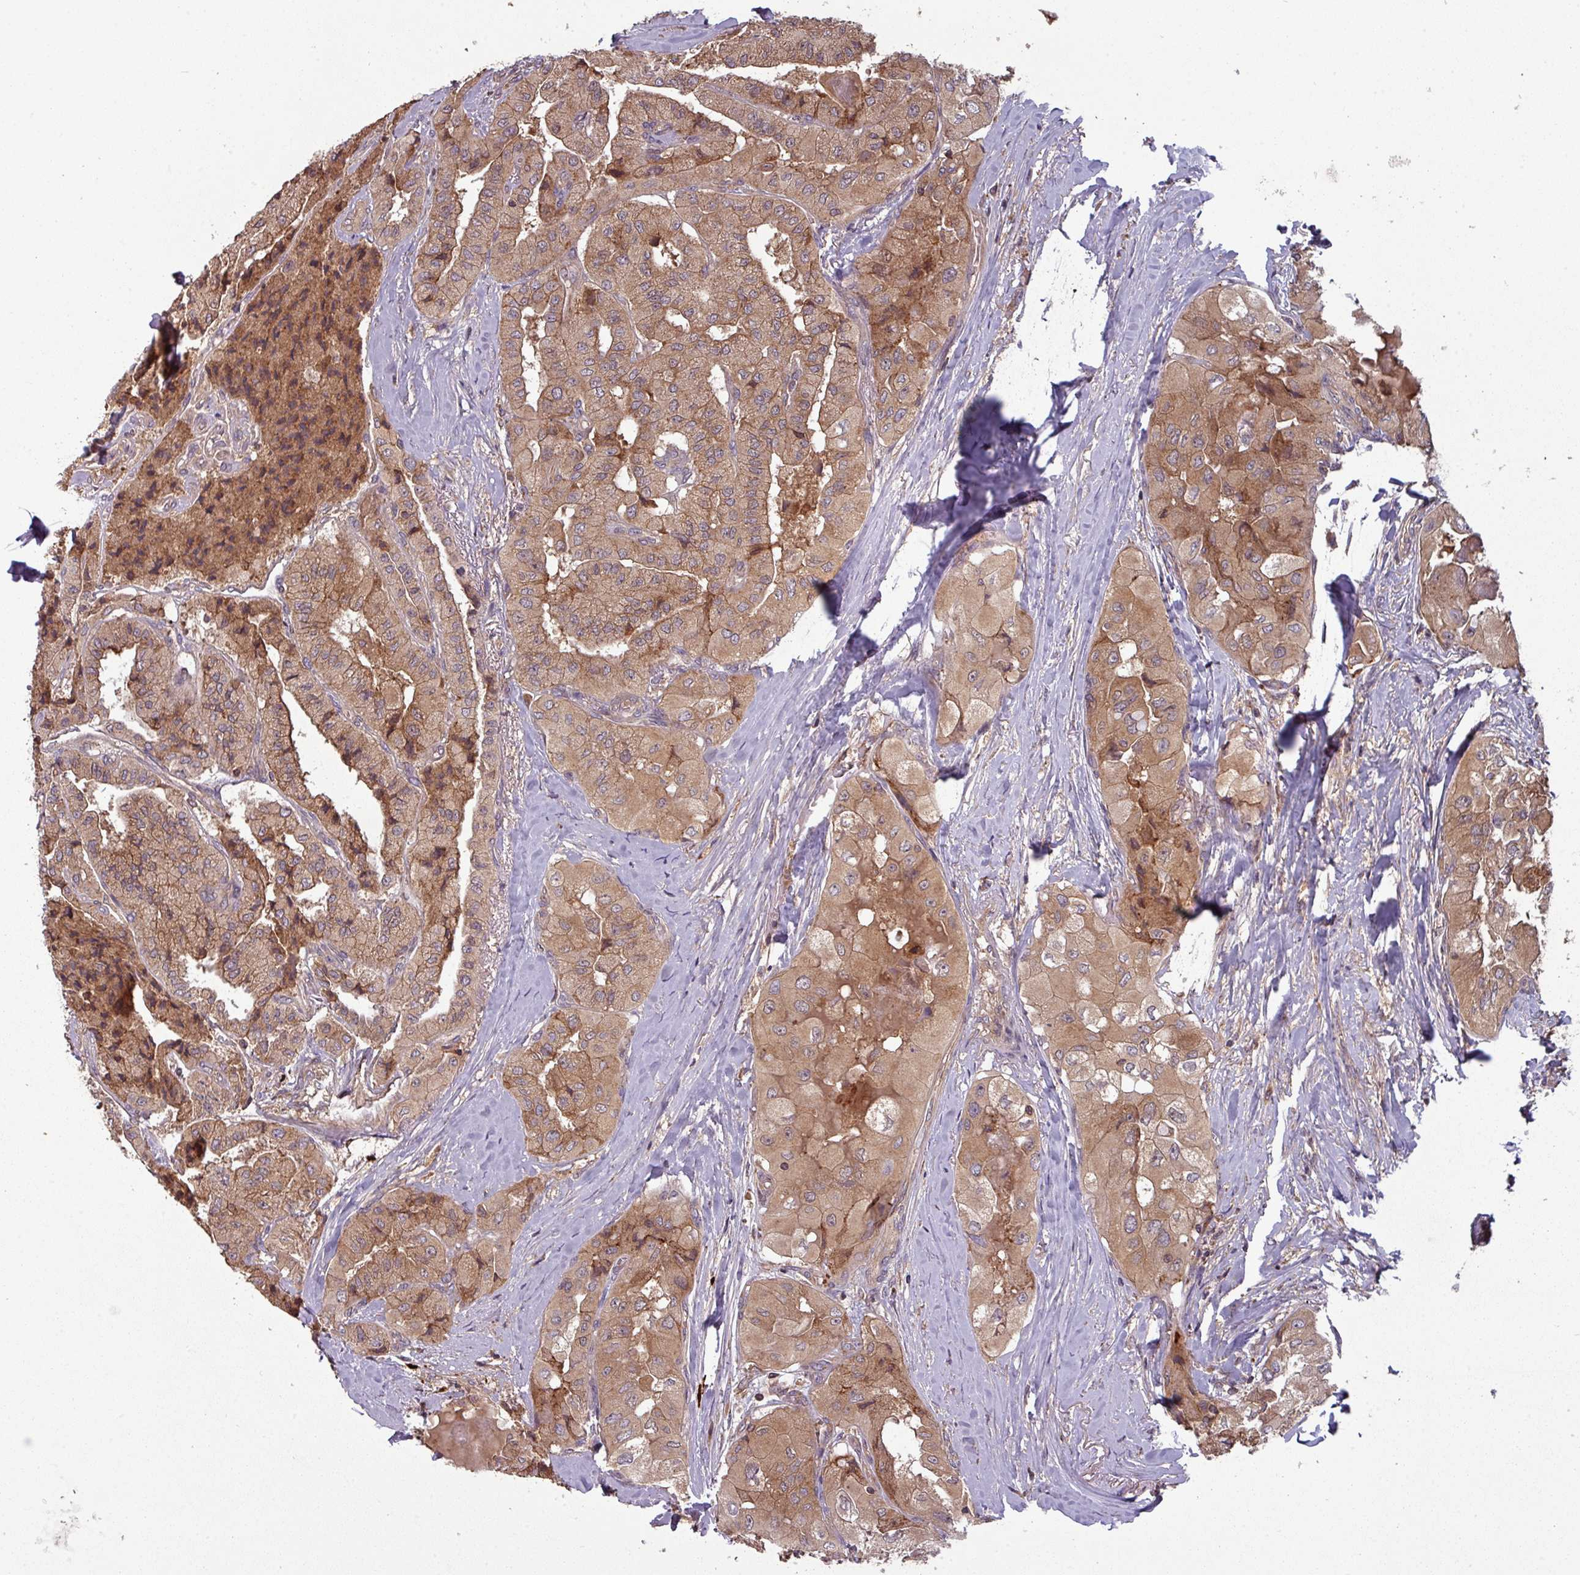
{"staining": {"intensity": "moderate", "quantity": ">75%", "location": "cytoplasmic/membranous"}, "tissue": "thyroid cancer", "cell_type": "Tumor cells", "image_type": "cancer", "snomed": [{"axis": "morphology", "description": "Normal tissue, NOS"}, {"axis": "morphology", "description": "Papillary adenocarcinoma, NOS"}, {"axis": "topography", "description": "Thyroid gland"}], "caption": "Moderate cytoplasmic/membranous protein staining is identified in approximately >75% of tumor cells in papillary adenocarcinoma (thyroid).", "gene": "GSKIP", "patient": {"sex": "female", "age": 59}}